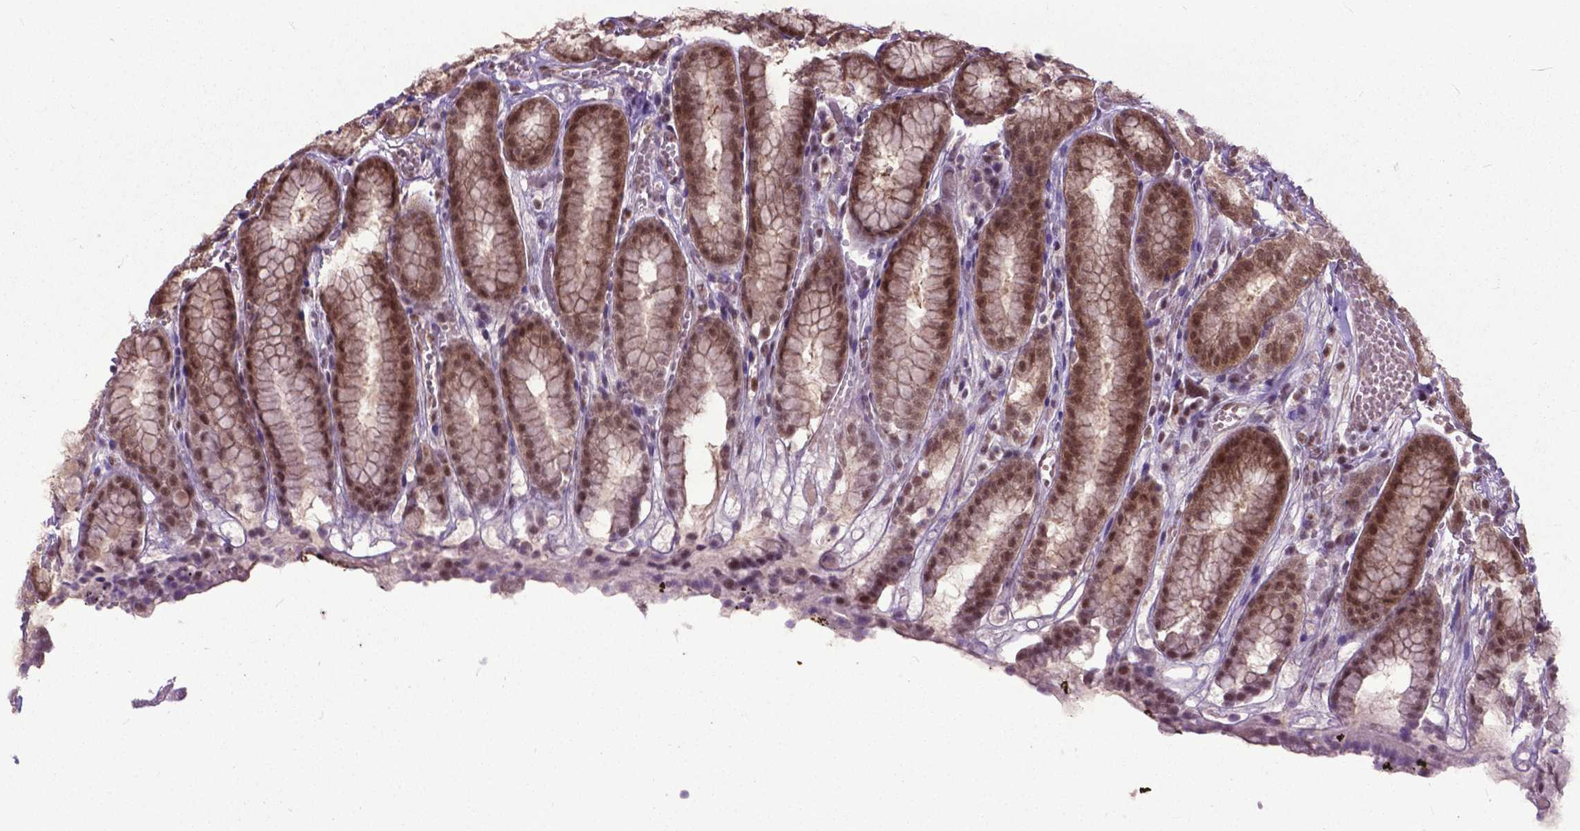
{"staining": {"intensity": "moderate", "quantity": ">75%", "location": "cytoplasmic/membranous,nuclear"}, "tissue": "stomach", "cell_type": "Glandular cells", "image_type": "normal", "snomed": [{"axis": "morphology", "description": "Normal tissue, NOS"}, {"axis": "topography", "description": "Stomach"}], "caption": "Glandular cells exhibit medium levels of moderate cytoplasmic/membranous,nuclear staining in about >75% of cells in benign human stomach.", "gene": "FAF1", "patient": {"sex": "male", "age": 70}}